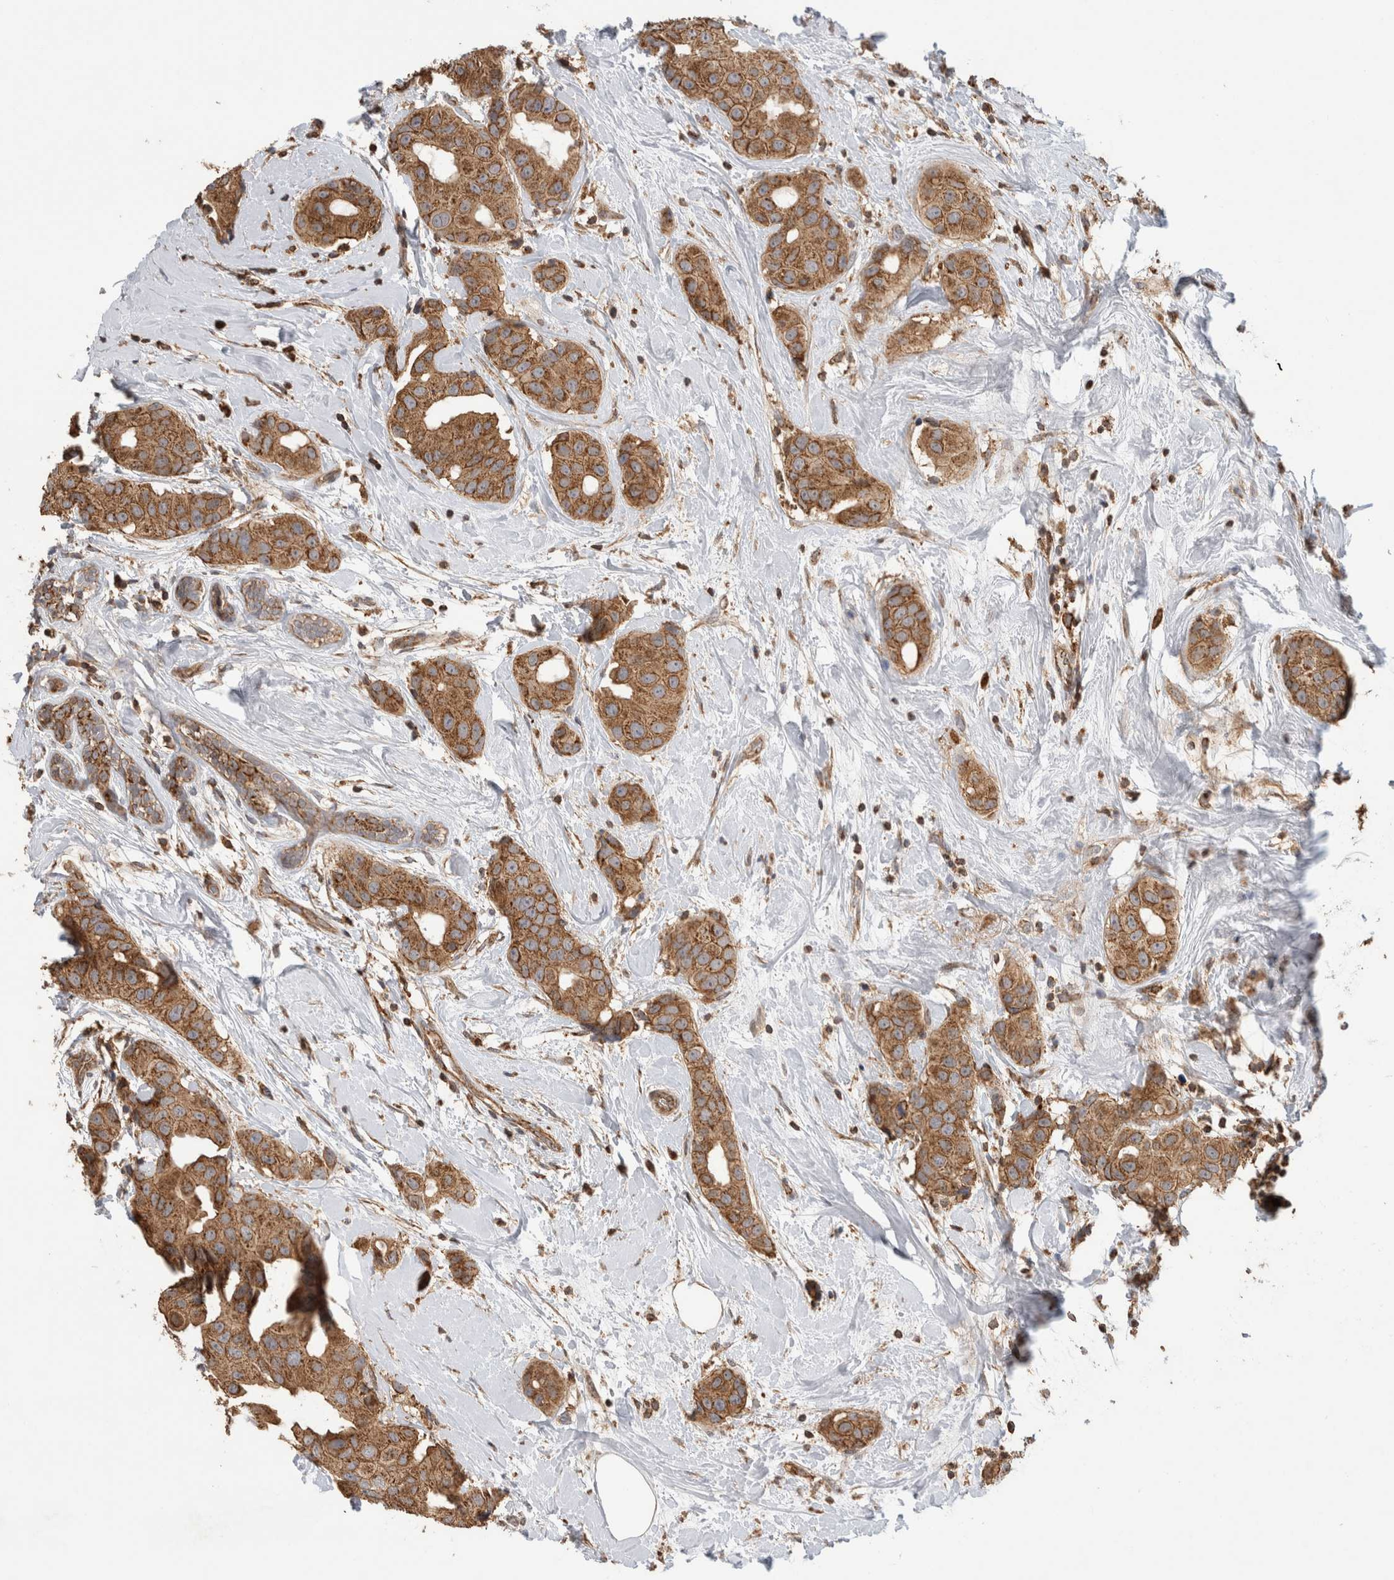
{"staining": {"intensity": "strong", "quantity": ">75%", "location": "cytoplasmic/membranous"}, "tissue": "breast cancer", "cell_type": "Tumor cells", "image_type": "cancer", "snomed": [{"axis": "morphology", "description": "Normal tissue, NOS"}, {"axis": "morphology", "description": "Duct carcinoma"}, {"axis": "topography", "description": "Breast"}], "caption": "Brown immunohistochemical staining in breast cancer (invasive ductal carcinoma) displays strong cytoplasmic/membranous positivity in about >75% of tumor cells.", "gene": "IMMP2L", "patient": {"sex": "female", "age": 39}}